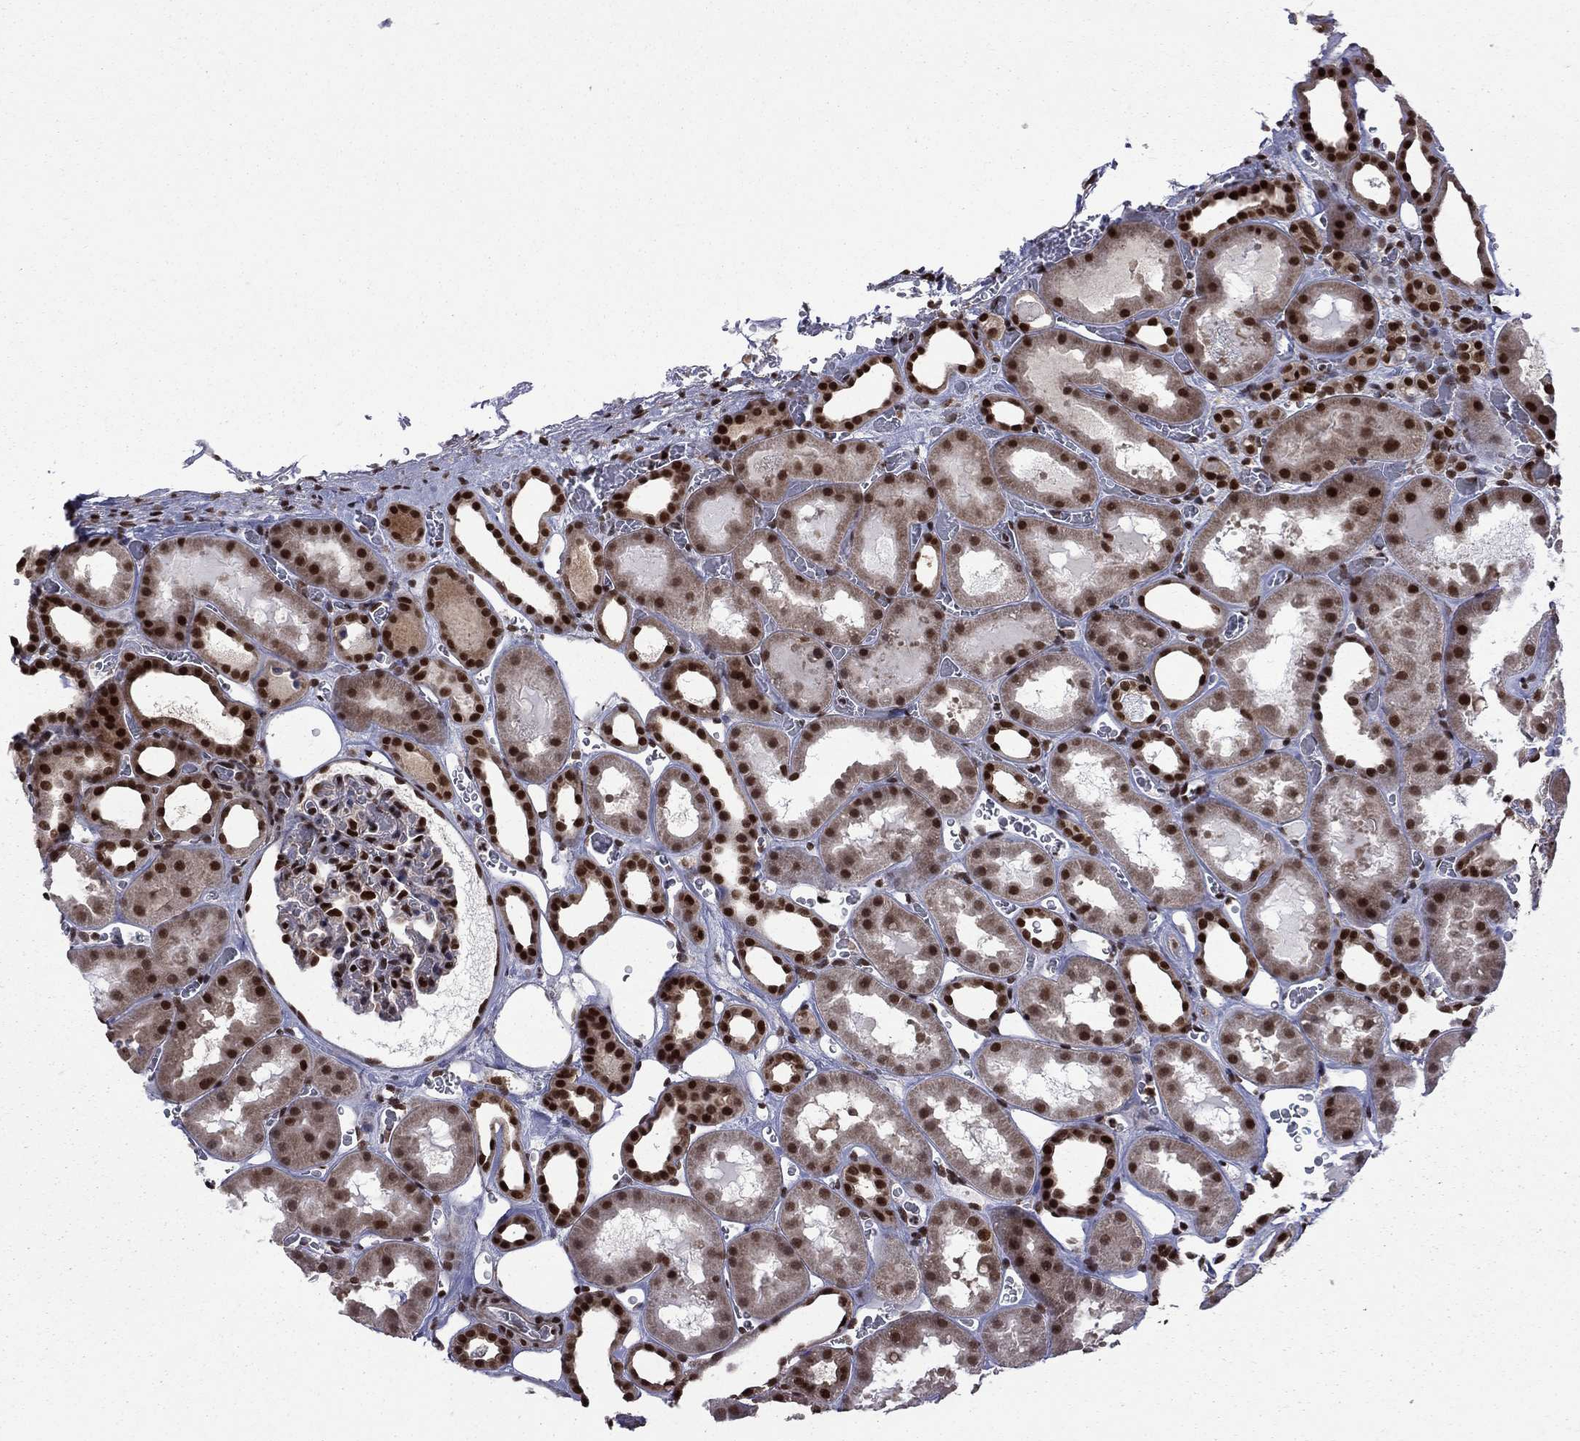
{"staining": {"intensity": "strong", "quantity": ">75%", "location": "nuclear"}, "tissue": "kidney", "cell_type": "Cells in glomeruli", "image_type": "normal", "snomed": [{"axis": "morphology", "description": "Normal tissue, NOS"}, {"axis": "topography", "description": "Kidney"}], "caption": "DAB immunohistochemical staining of unremarkable kidney demonstrates strong nuclear protein expression in approximately >75% of cells in glomeruli. (brown staining indicates protein expression, while blue staining denotes nuclei).", "gene": "MED25", "patient": {"sex": "female", "age": 41}}